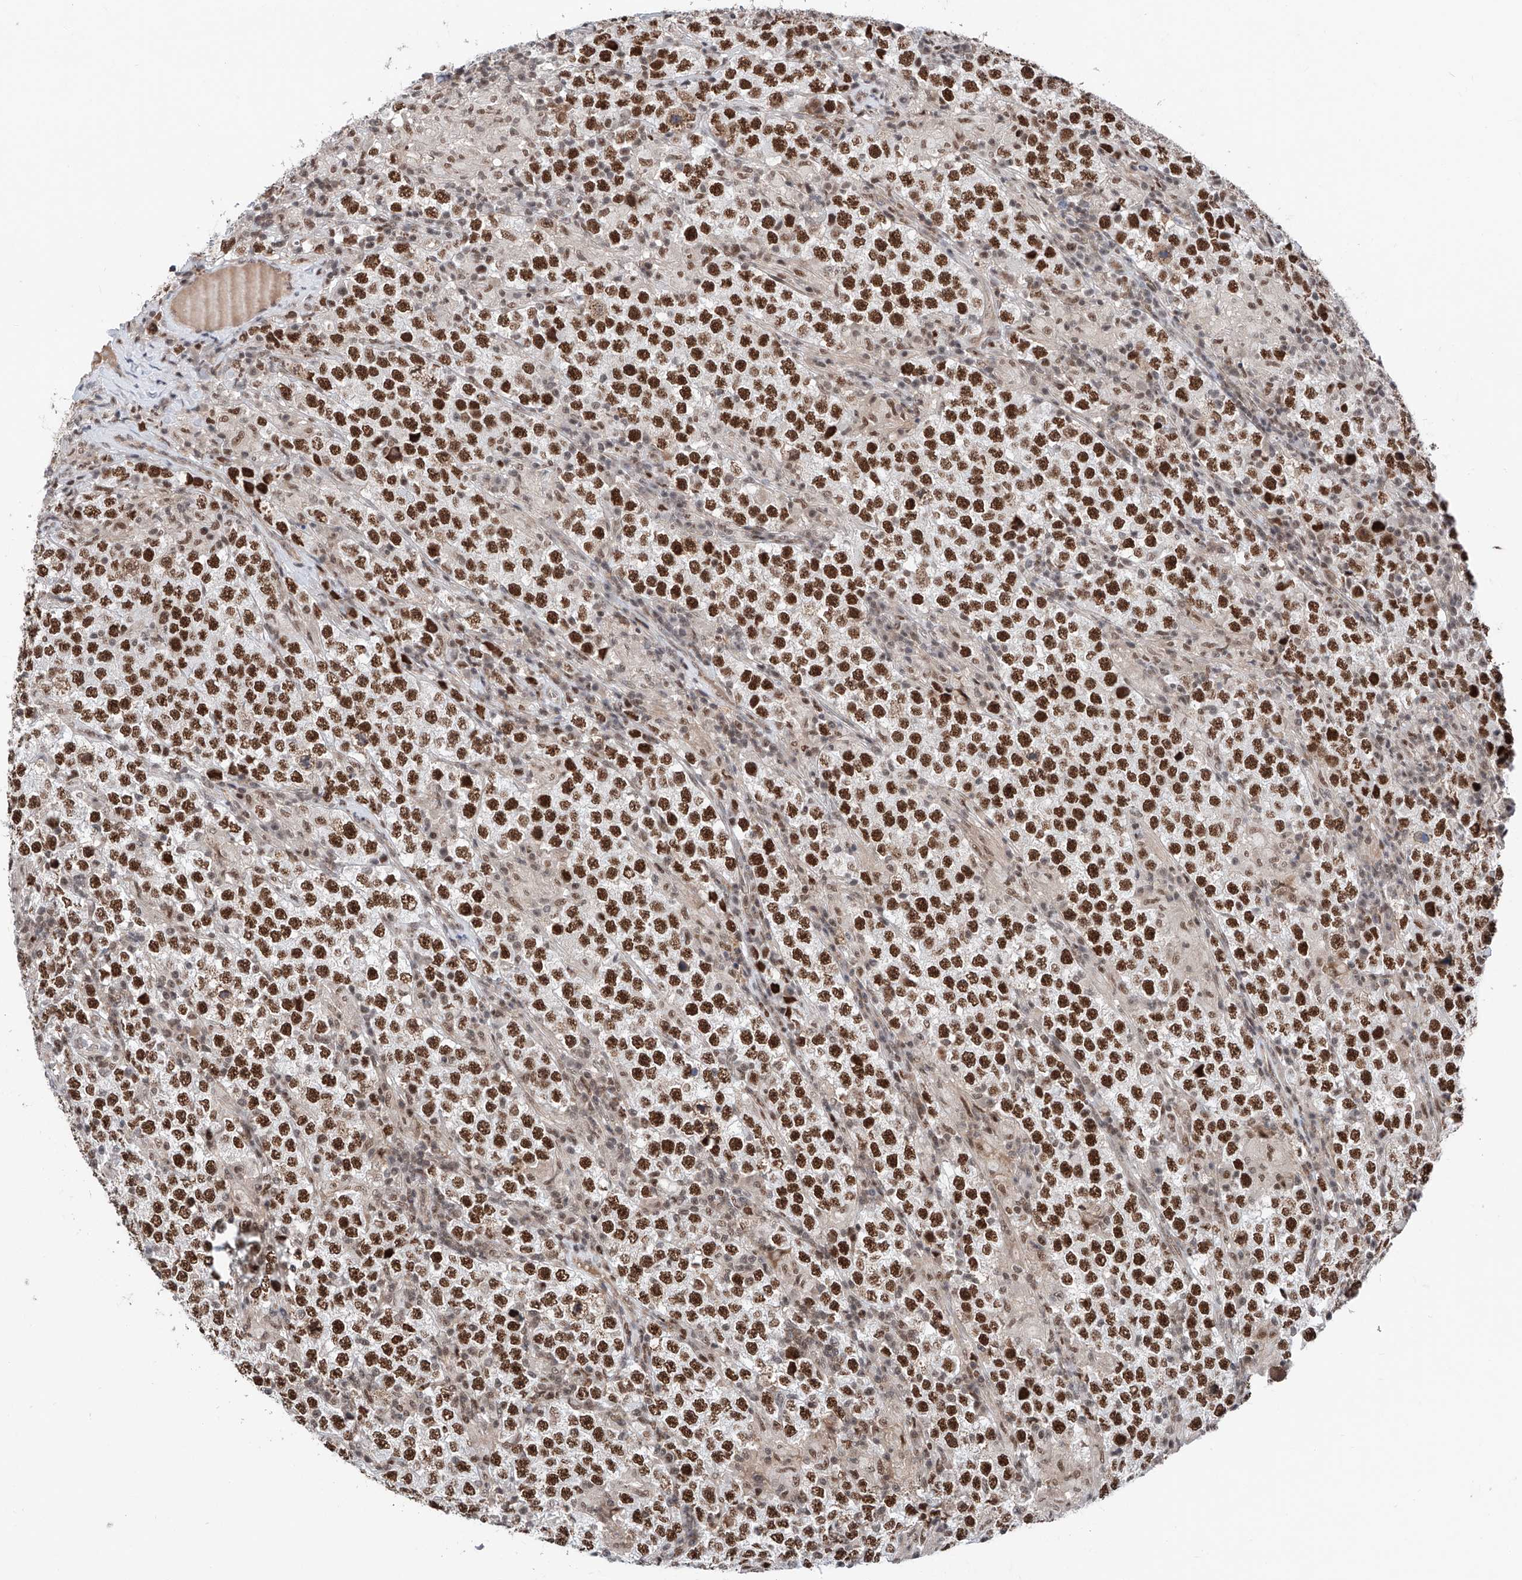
{"staining": {"intensity": "strong", "quantity": ">75%", "location": "nuclear"}, "tissue": "testis cancer", "cell_type": "Tumor cells", "image_type": "cancer", "snomed": [{"axis": "morphology", "description": "Normal tissue, NOS"}, {"axis": "morphology", "description": "Urothelial carcinoma, High grade"}, {"axis": "morphology", "description": "Seminoma, NOS"}, {"axis": "morphology", "description": "Carcinoma, Embryonal, NOS"}, {"axis": "topography", "description": "Urinary bladder"}, {"axis": "topography", "description": "Testis"}], "caption": "Approximately >75% of tumor cells in human testis cancer exhibit strong nuclear protein staining as visualized by brown immunohistochemical staining.", "gene": "SNRNP200", "patient": {"sex": "male", "age": 41}}